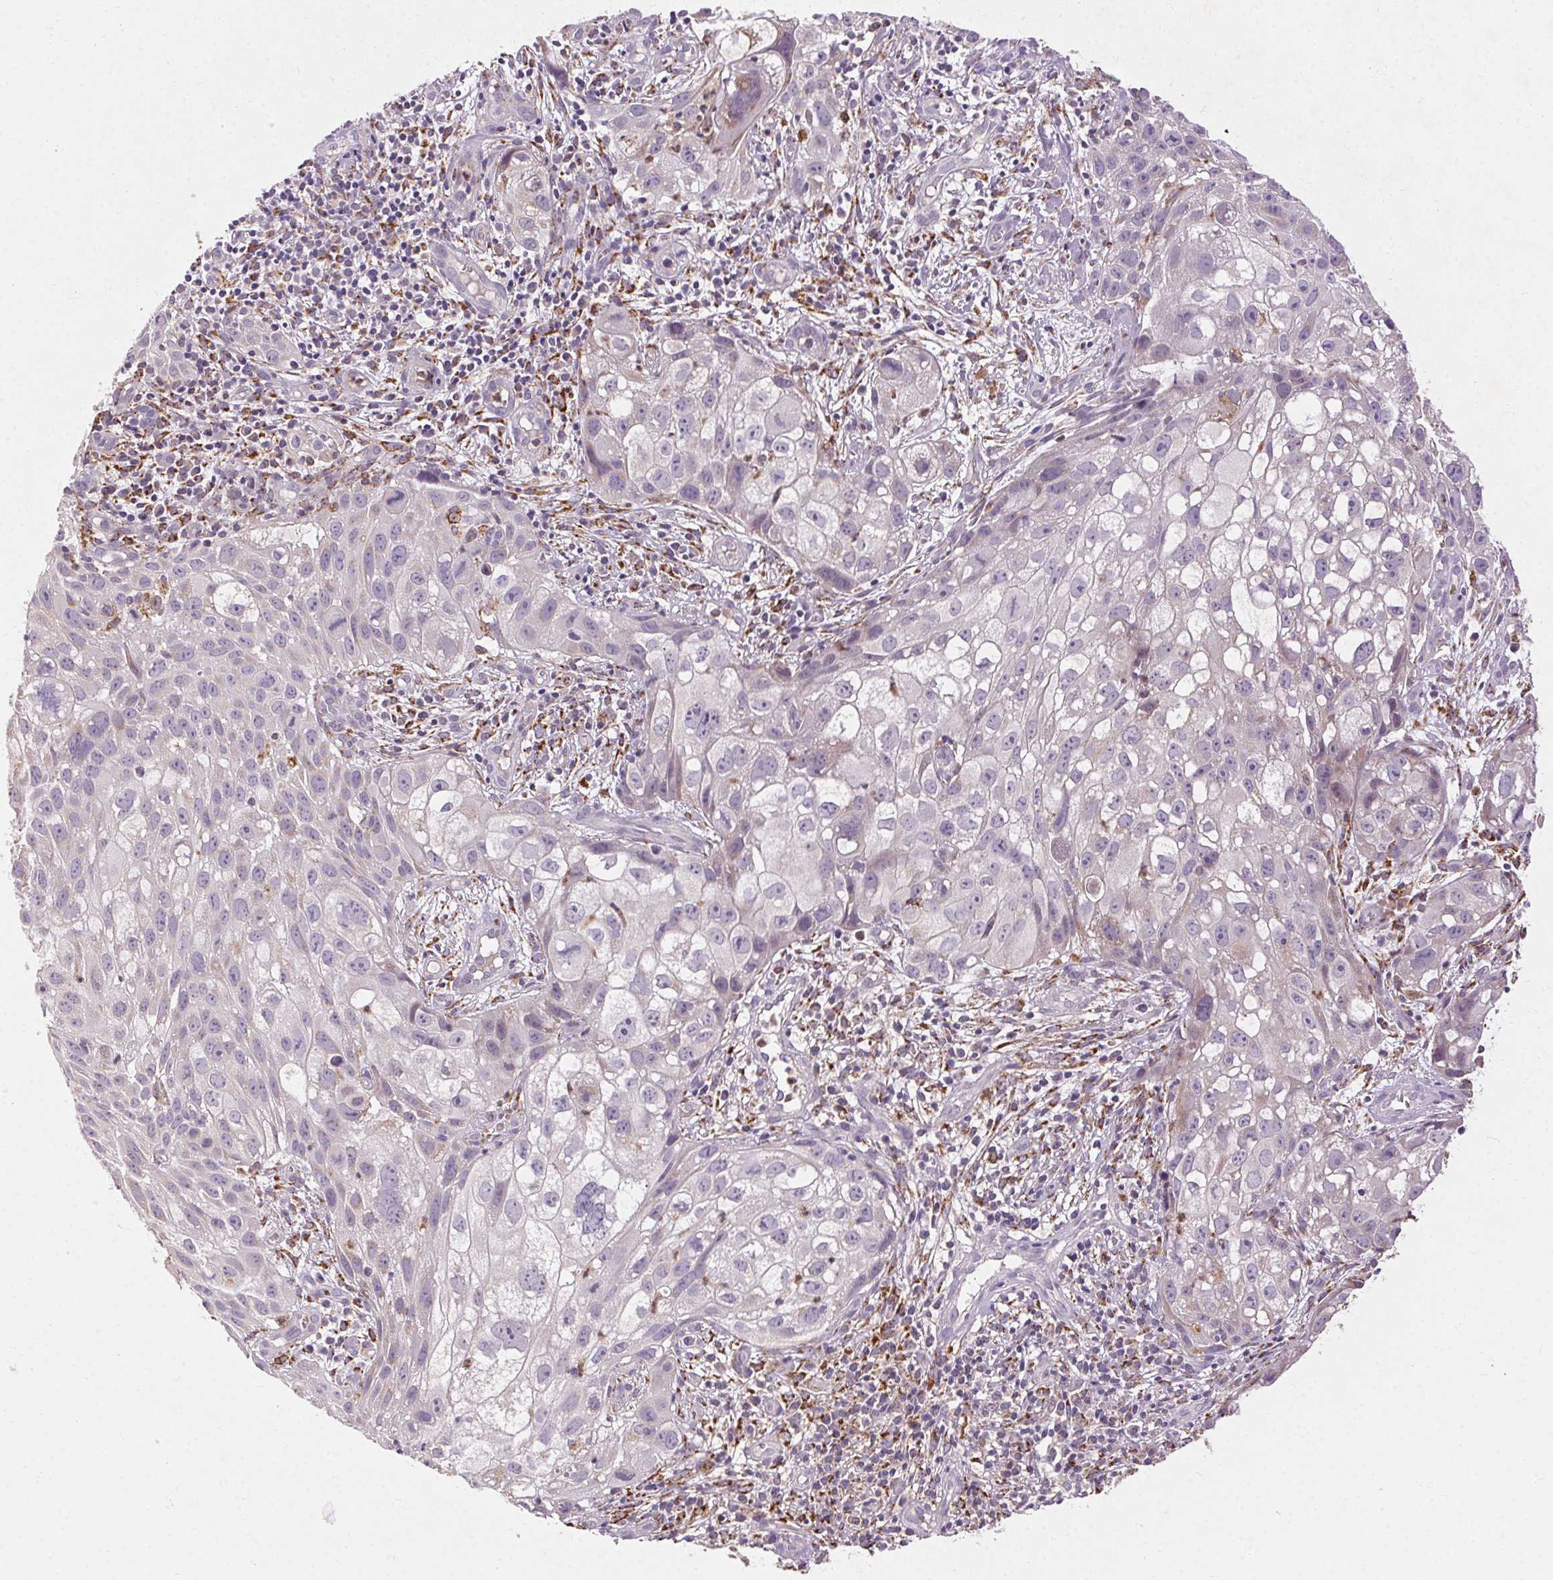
{"staining": {"intensity": "negative", "quantity": "none", "location": "none"}, "tissue": "cervical cancer", "cell_type": "Tumor cells", "image_type": "cancer", "snomed": [{"axis": "morphology", "description": "Squamous cell carcinoma, NOS"}, {"axis": "topography", "description": "Cervix"}], "caption": "IHC micrograph of neoplastic tissue: cervical squamous cell carcinoma stained with DAB exhibits no significant protein expression in tumor cells.", "gene": "REP15", "patient": {"sex": "female", "age": 53}}